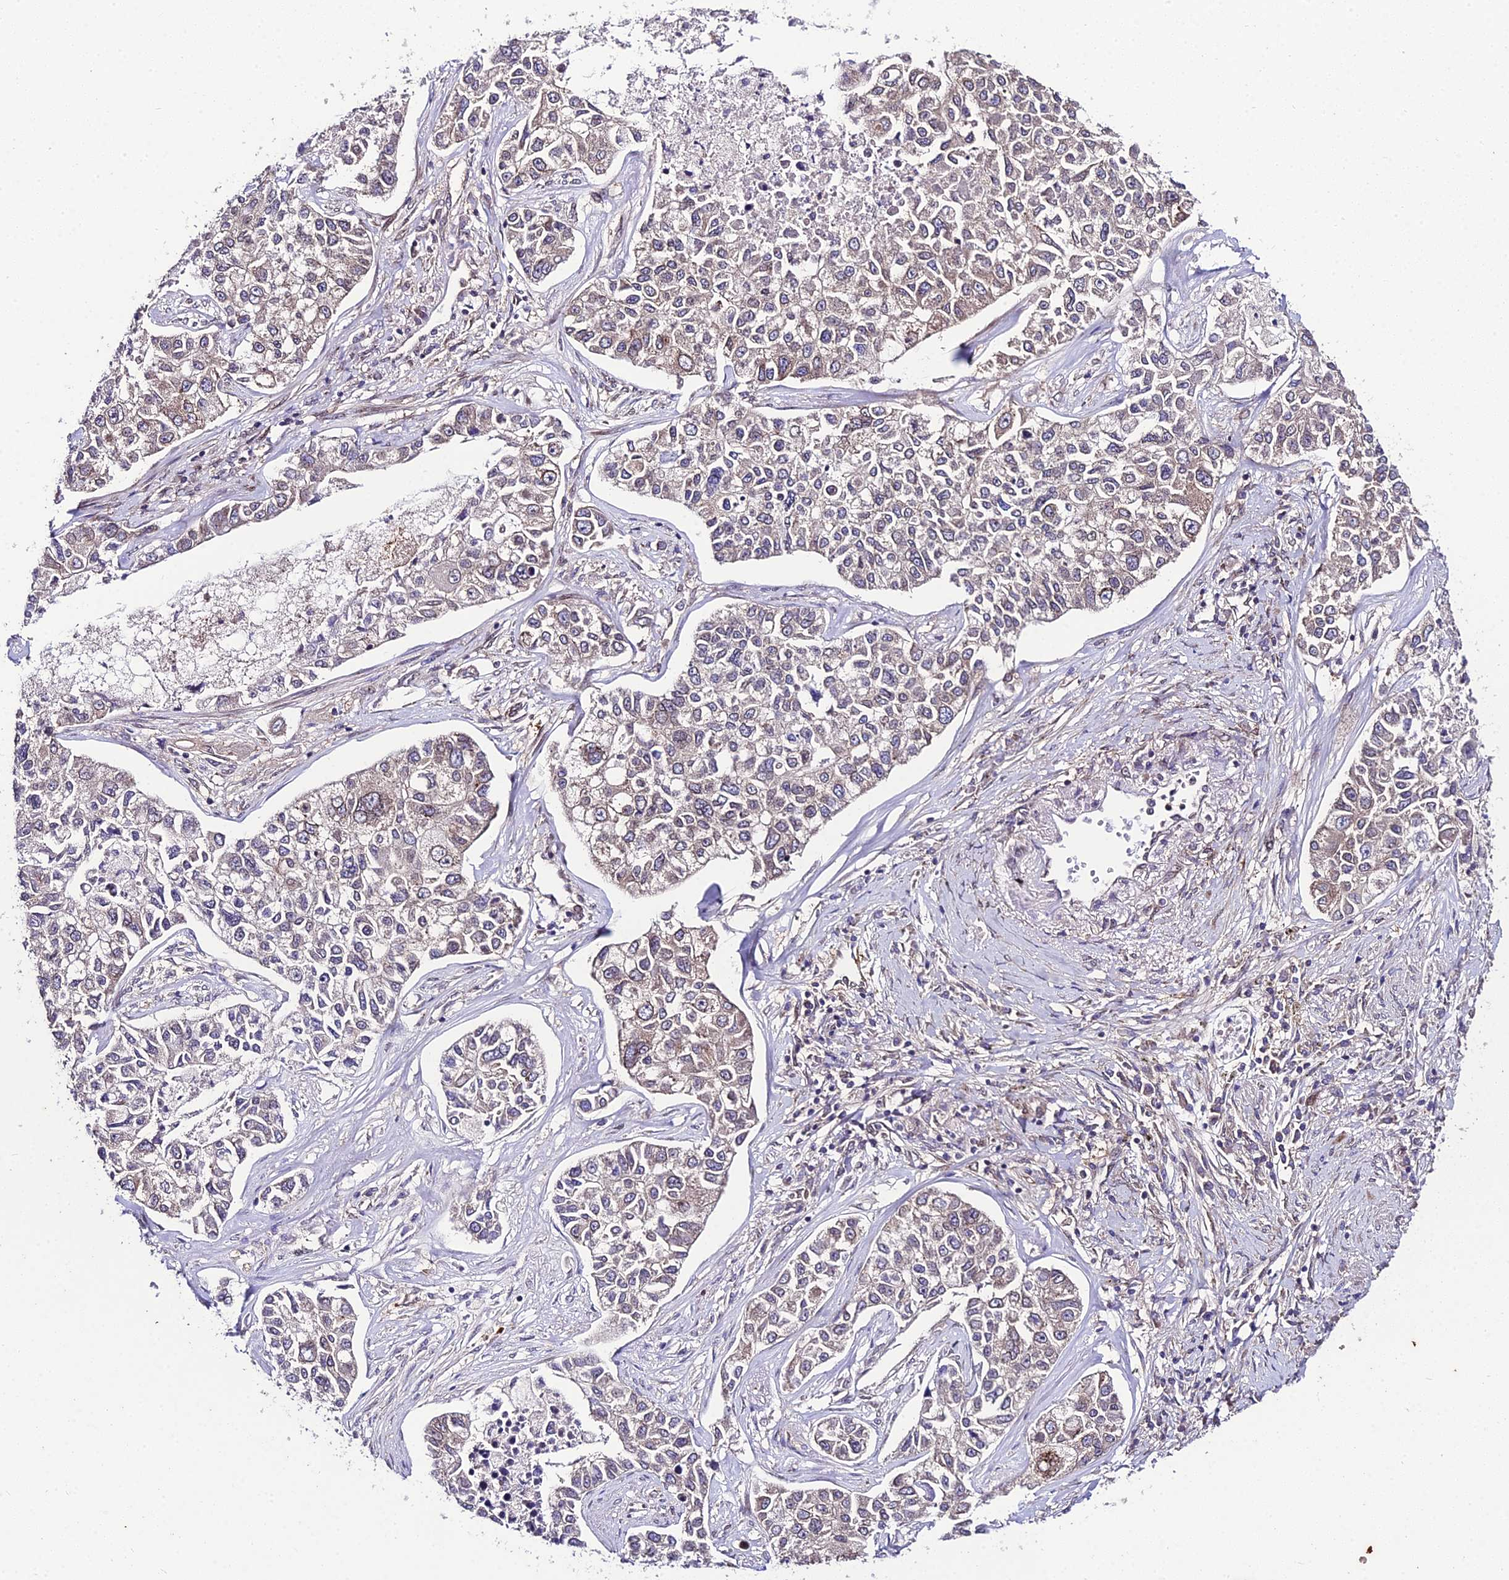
{"staining": {"intensity": "weak", "quantity": "<25%", "location": "cytoplasmic/membranous"}, "tissue": "lung cancer", "cell_type": "Tumor cells", "image_type": "cancer", "snomed": [{"axis": "morphology", "description": "Adenocarcinoma, NOS"}, {"axis": "topography", "description": "Lung"}], "caption": "There is no significant positivity in tumor cells of lung adenocarcinoma. (DAB (3,3'-diaminobenzidine) IHC, high magnification).", "gene": "DDX19A", "patient": {"sex": "male", "age": 49}}